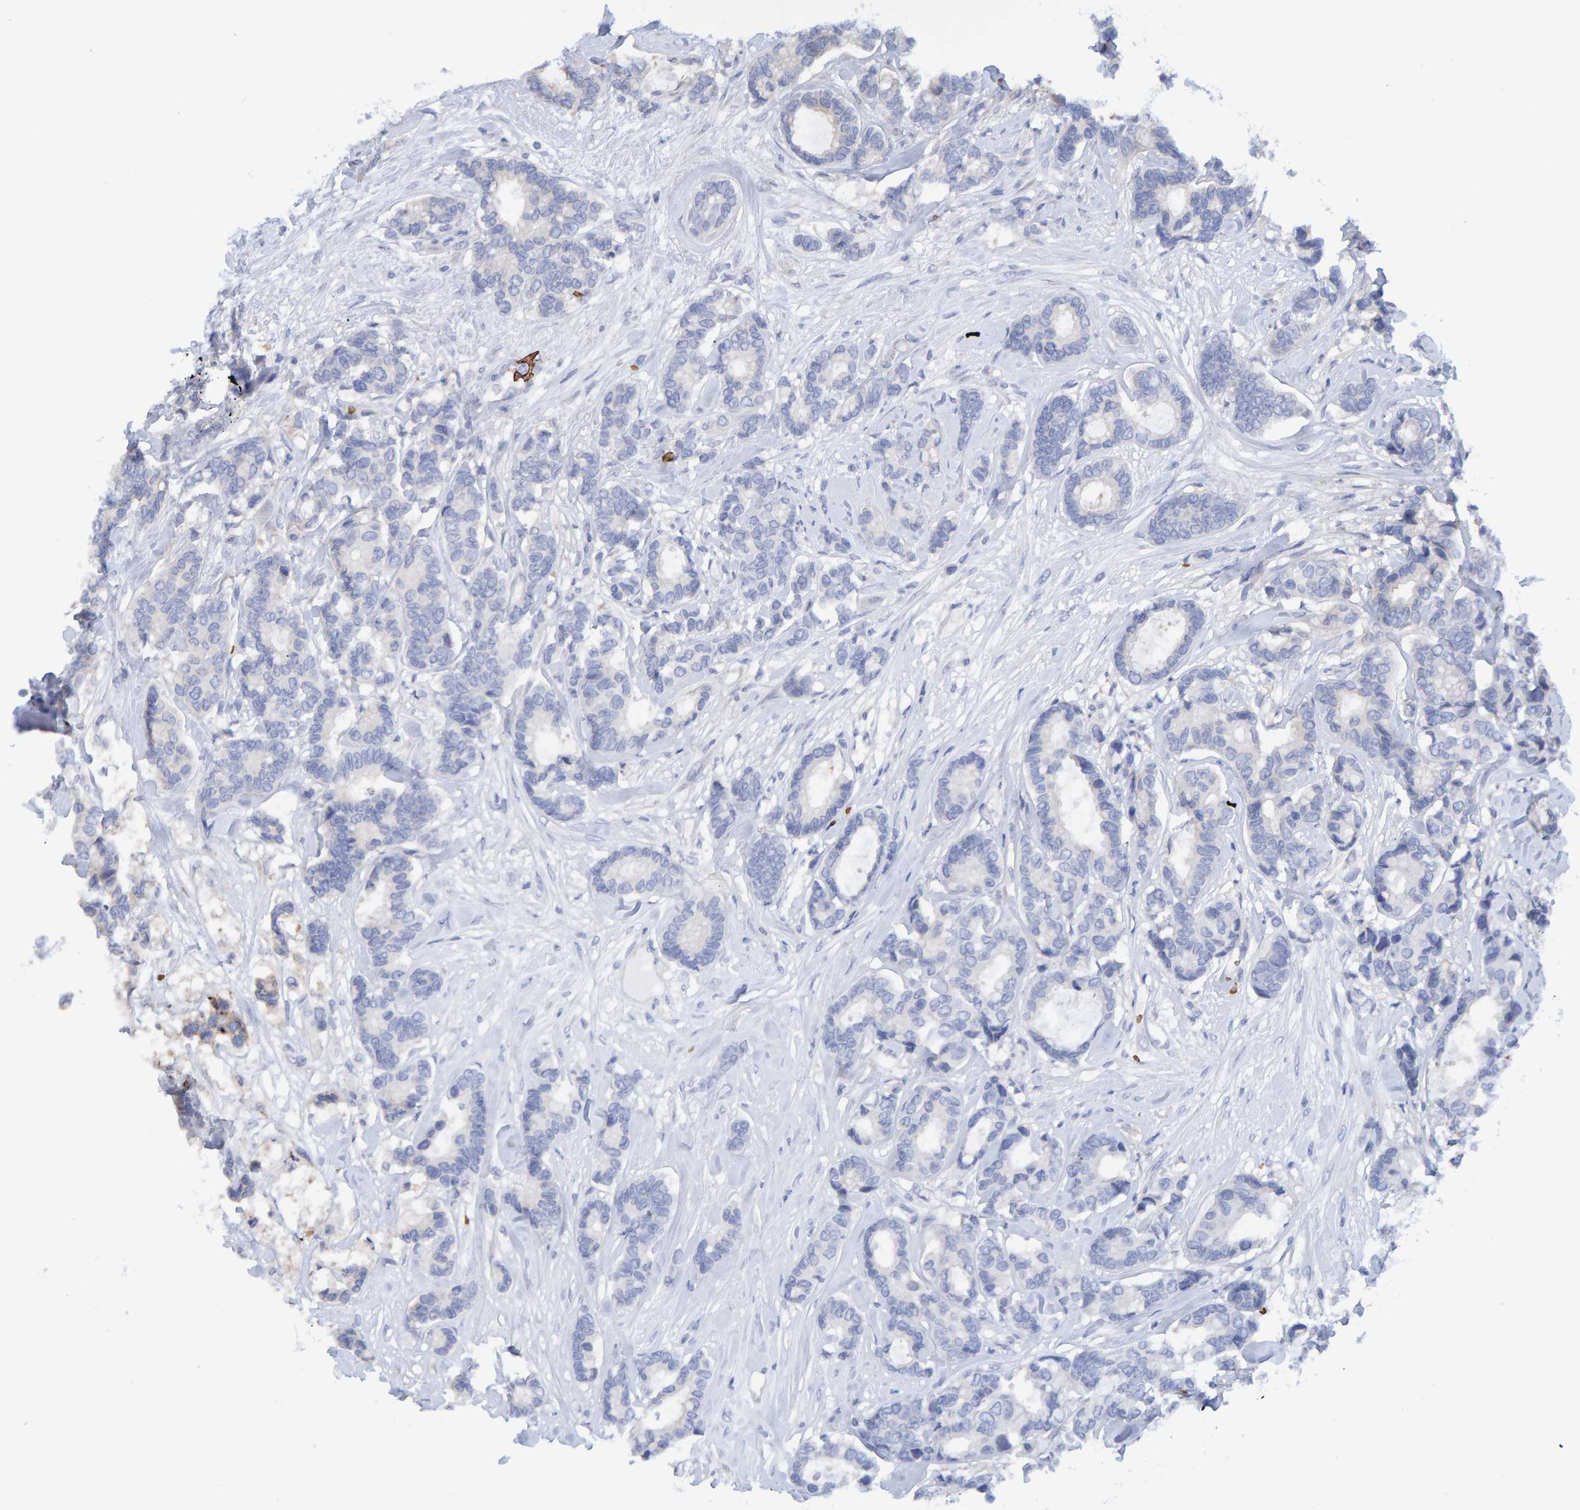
{"staining": {"intensity": "negative", "quantity": "none", "location": "none"}, "tissue": "breast cancer", "cell_type": "Tumor cells", "image_type": "cancer", "snomed": [{"axis": "morphology", "description": "Duct carcinoma"}, {"axis": "topography", "description": "Breast"}], "caption": "High power microscopy histopathology image of an immunohistochemistry (IHC) micrograph of breast cancer (infiltrating ductal carcinoma), revealing no significant expression in tumor cells.", "gene": "VPS9D1", "patient": {"sex": "female", "age": 87}}